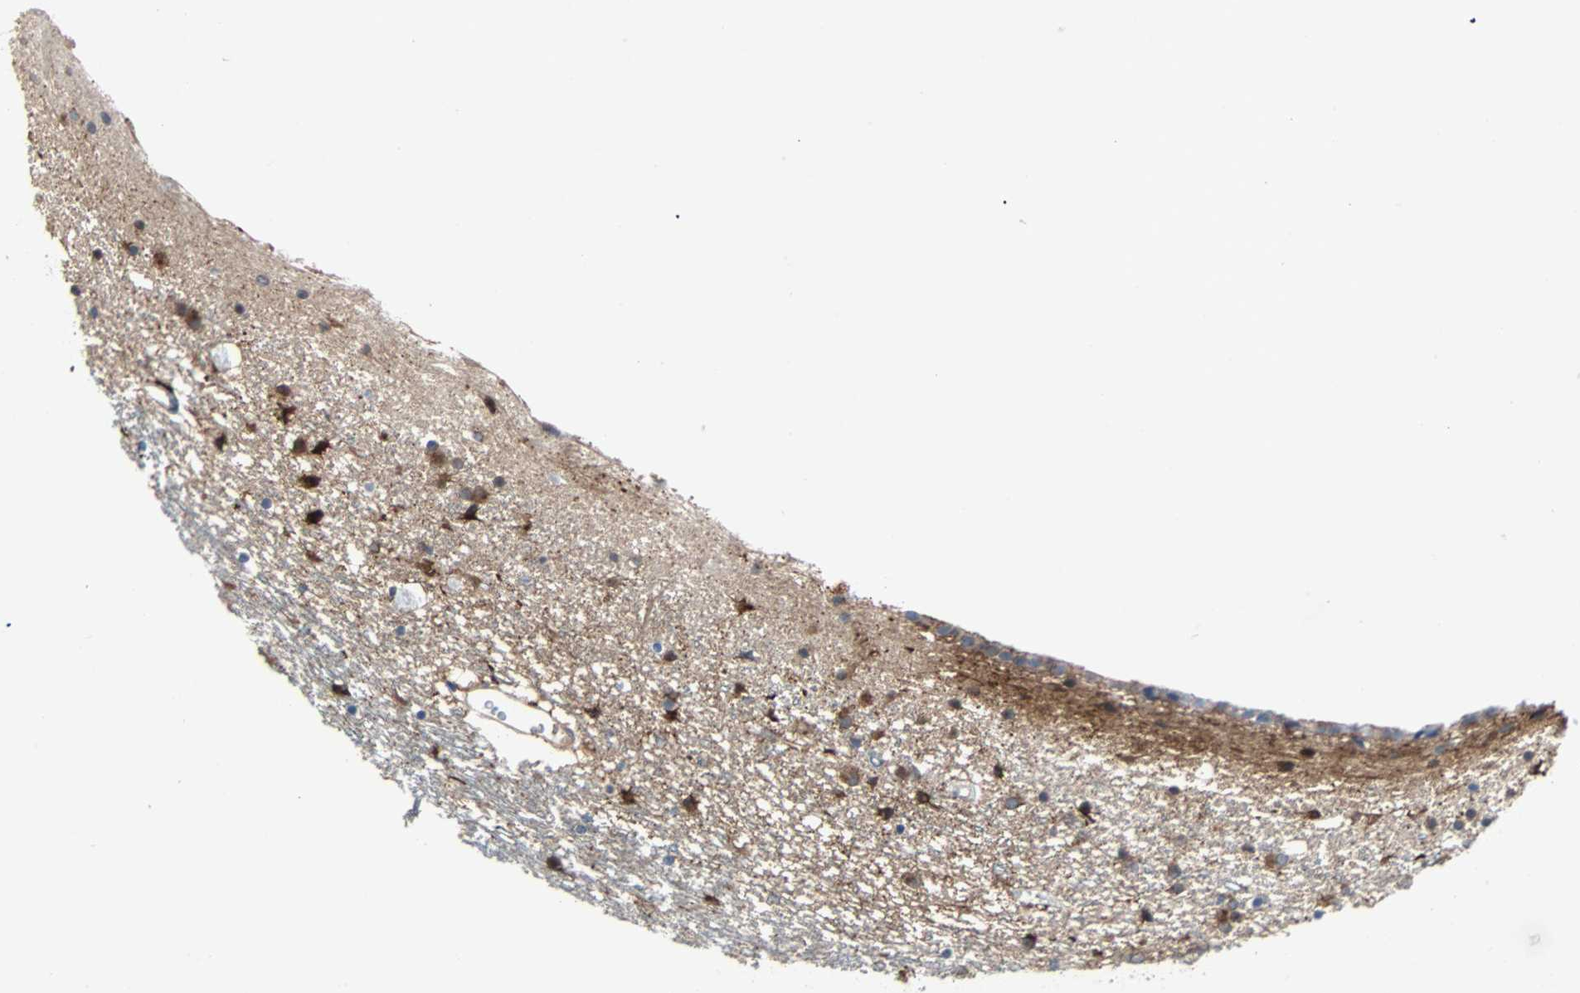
{"staining": {"intensity": "moderate", "quantity": "<25%", "location": "cytoplasmic/membranous"}, "tissue": "caudate", "cell_type": "Glial cells", "image_type": "normal", "snomed": [{"axis": "morphology", "description": "Normal tissue, NOS"}, {"axis": "topography", "description": "Lateral ventricle wall"}], "caption": "Brown immunohistochemical staining in unremarkable caudate shows moderate cytoplasmic/membranous positivity in approximately <25% of glial cells. (DAB (3,3'-diaminobenzidine) IHC with brightfield microscopy, high magnification).", "gene": "TNFRSF12A", "patient": {"sex": "male", "age": 45}}